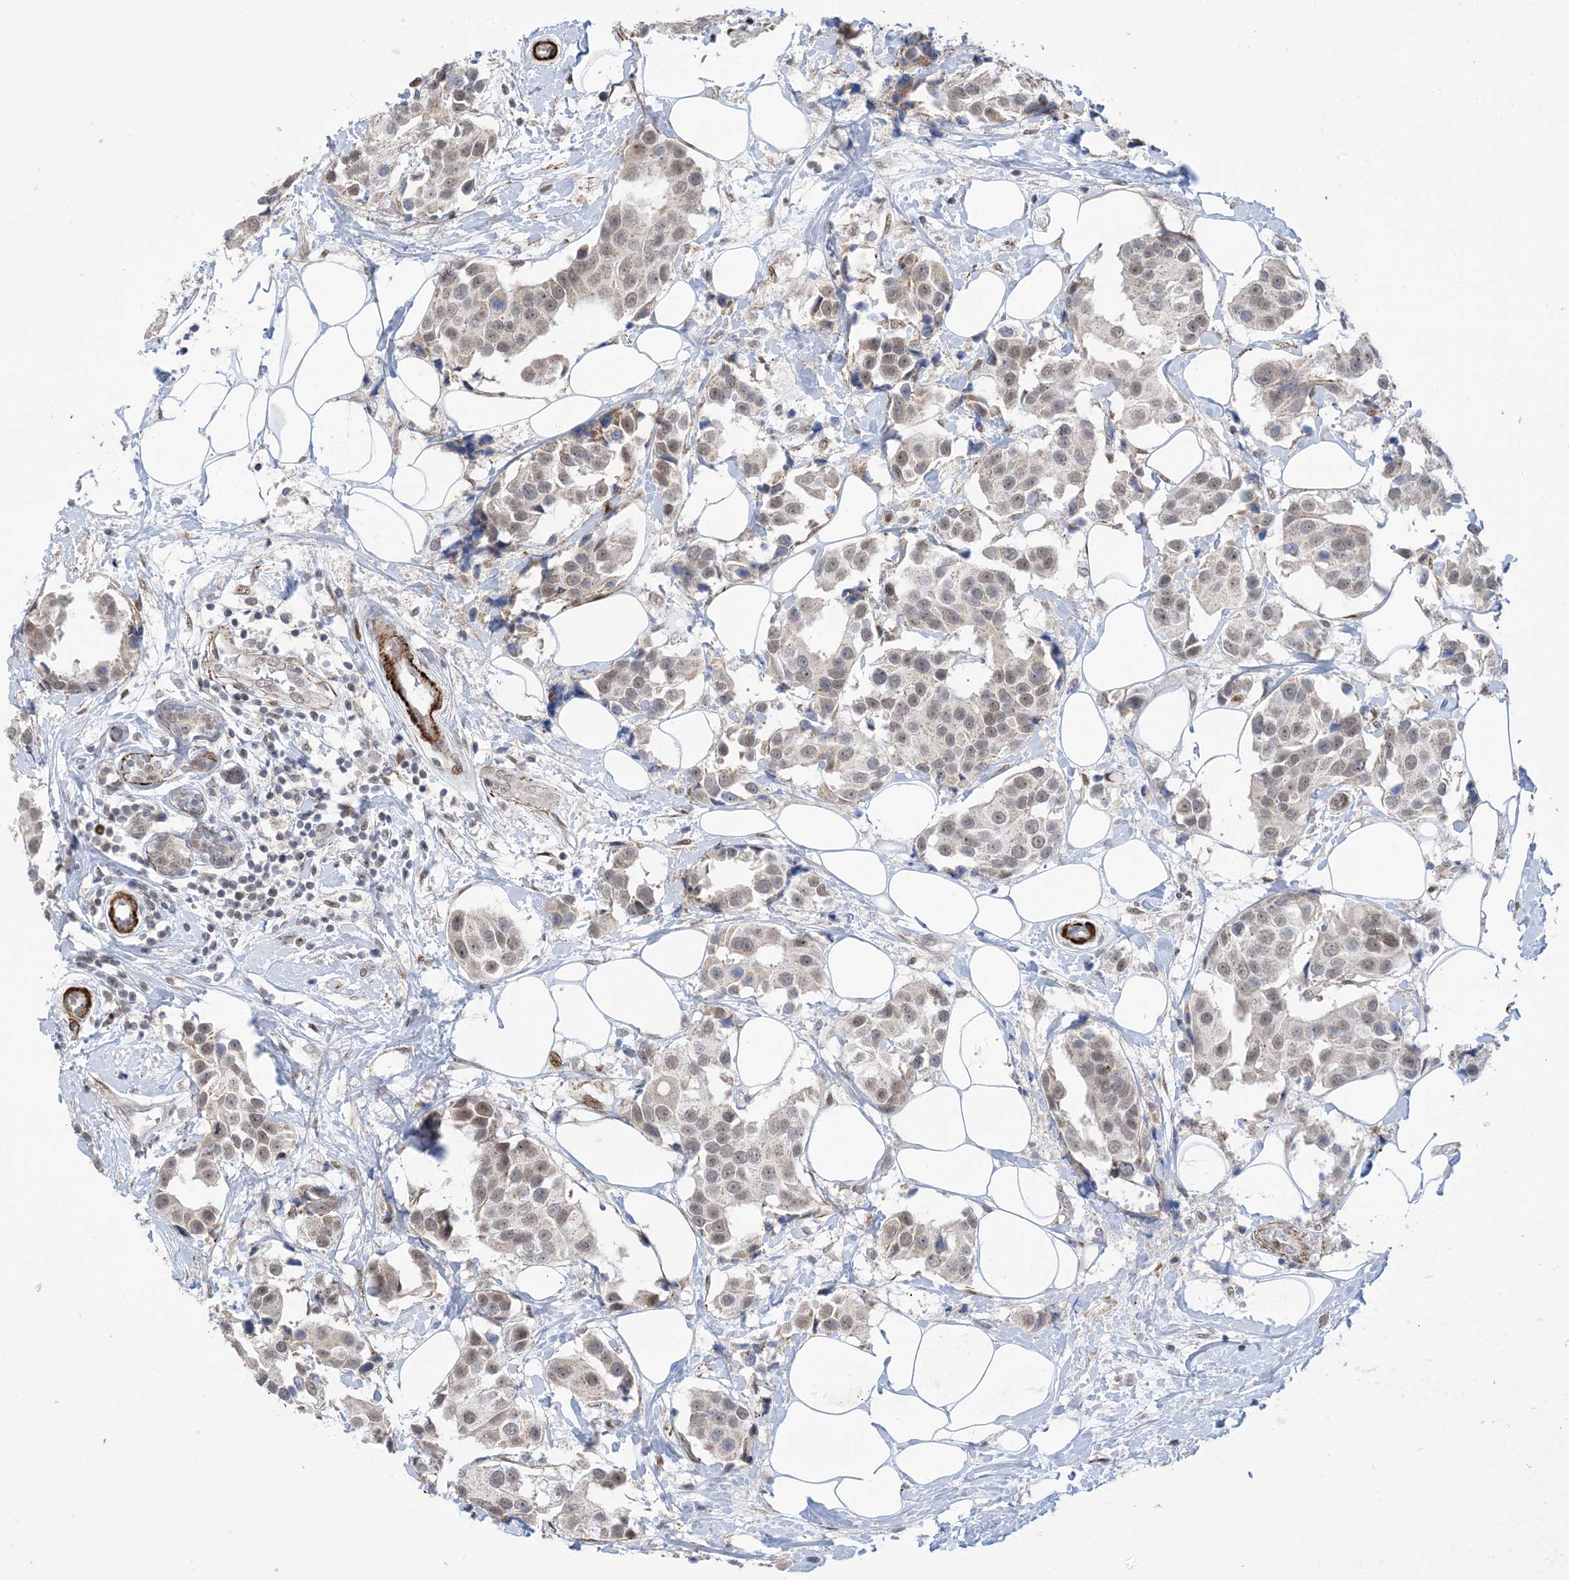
{"staining": {"intensity": "weak", "quantity": "25%-75%", "location": "nuclear"}, "tissue": "breast cancer", "cell_type": "Tumor cells", "image_type": "cancer", "snomed": [{"axis": "morphology", "description": "Normal tissue, NOS"}, {"axis": "morphology", "description": "Duct carcinoma"}, {"axis": "topography", "description": "Breast"}], "caption": "Immunohistochemistry (IHC) histopathology image of neoplastic tissue: human infiltrating ductal carcinoma (breast) stained using immunohistochemistry (IHC) exhibits low levels of weak protein expression localized specifically in the nuclear of tumor cells, appearing as a nuclear brown color.", "gene": "ZNF8", "patient": {"sex": "female", "age": 39}}